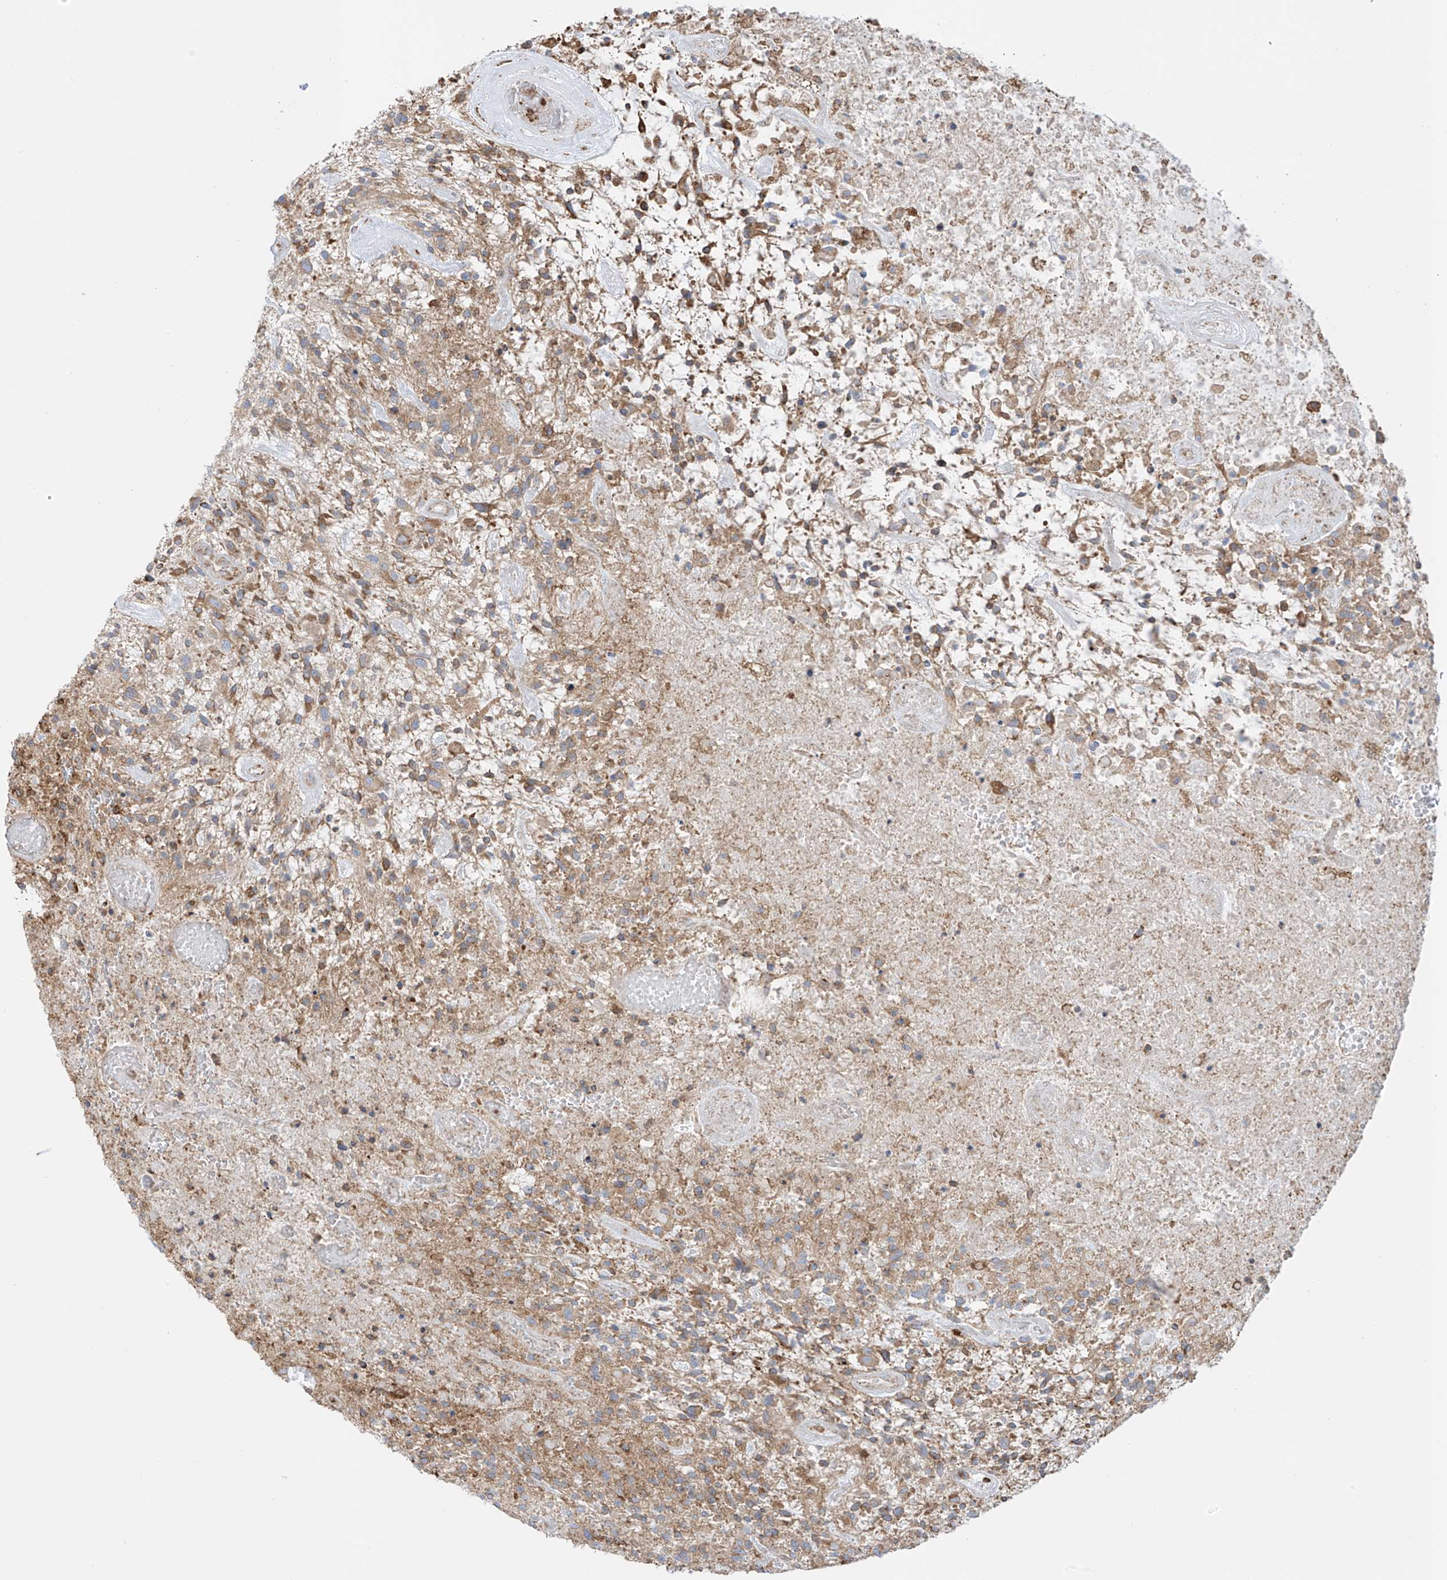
{"staining": {"intensity": "moderate", "quantity": ">75%", "location": "cytoplasmic/membranous"}, "tissue": "glioma", "cell_type": "Tumor cells", "image_type": "cancer", "snomed": [{"axis": "morphology", "description": "Glioma, malignant, High grade"}, {"axis": "topography", "description": "Brain"}], "caption": "Moderate cytoplasmic/membranous positivity for a protein is identified in approximately >75% of tumor cells of glioma using immunohistochemistry (IHC).", "gene": "XKR3", "patient": {"sex": "male", "age": 47}}